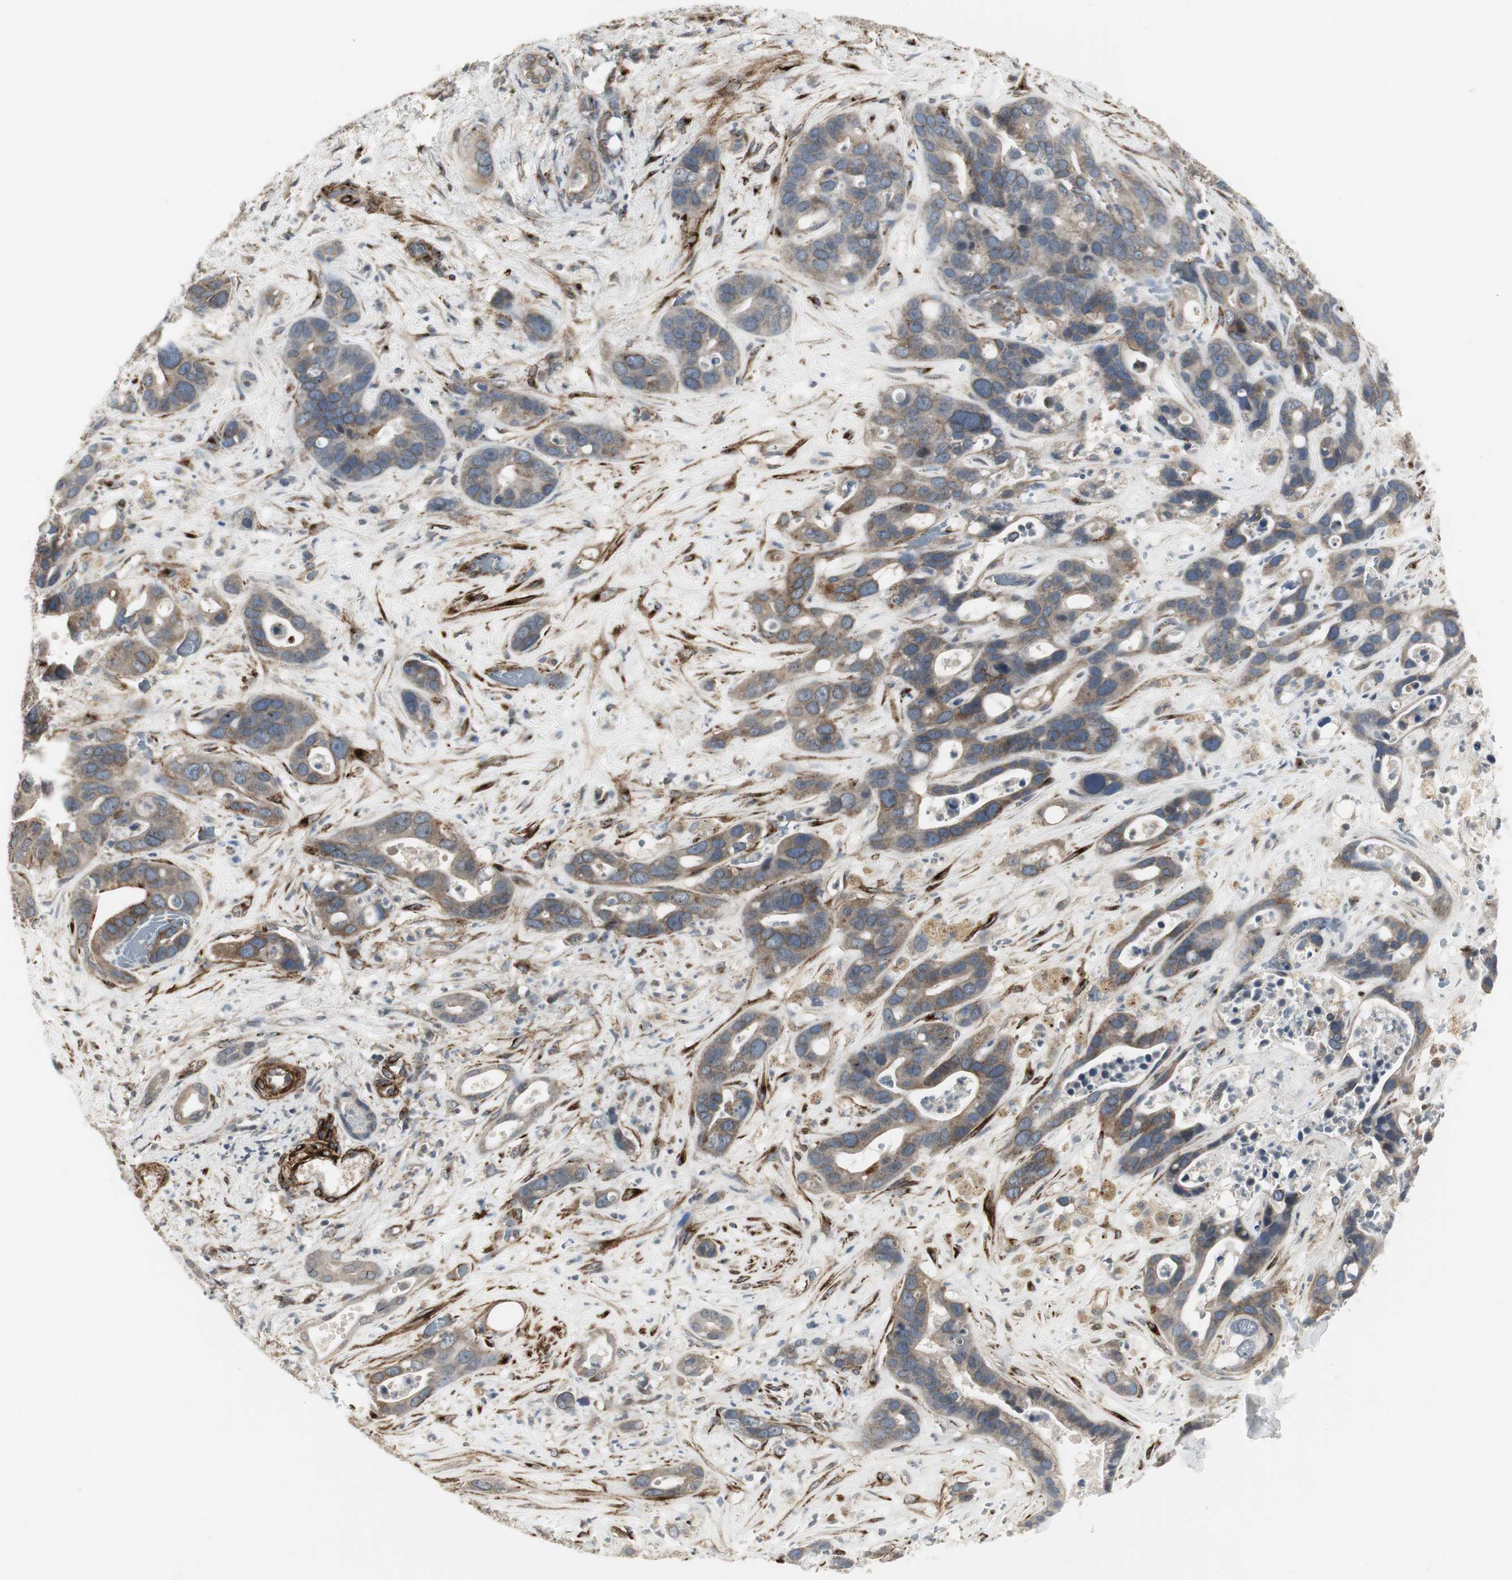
{"staining": {"intensity": "weak", "quantity": "25%-75%", "location": "cytoplasmic/membranous"}, "tissue": "liver cancer", "cell_type": "Tumor cells", "image_type": "cancer", "snomed": [{"axis": "morphology", "description": "Cholangiocarcinoma"}, {"axis": "topography", "description": "Liver"}], "caption": "Immunohistochemistry (IHC) histopathology image of human cholangiocarcinoma (liver) stained for a protein (brown), which shows low levels of weak cytoplasmic/membranous positivity in approximately 25%-75% of tumor cells.", "gene": "SCYL3", "patient": {"sex": "female", "age": 65}}